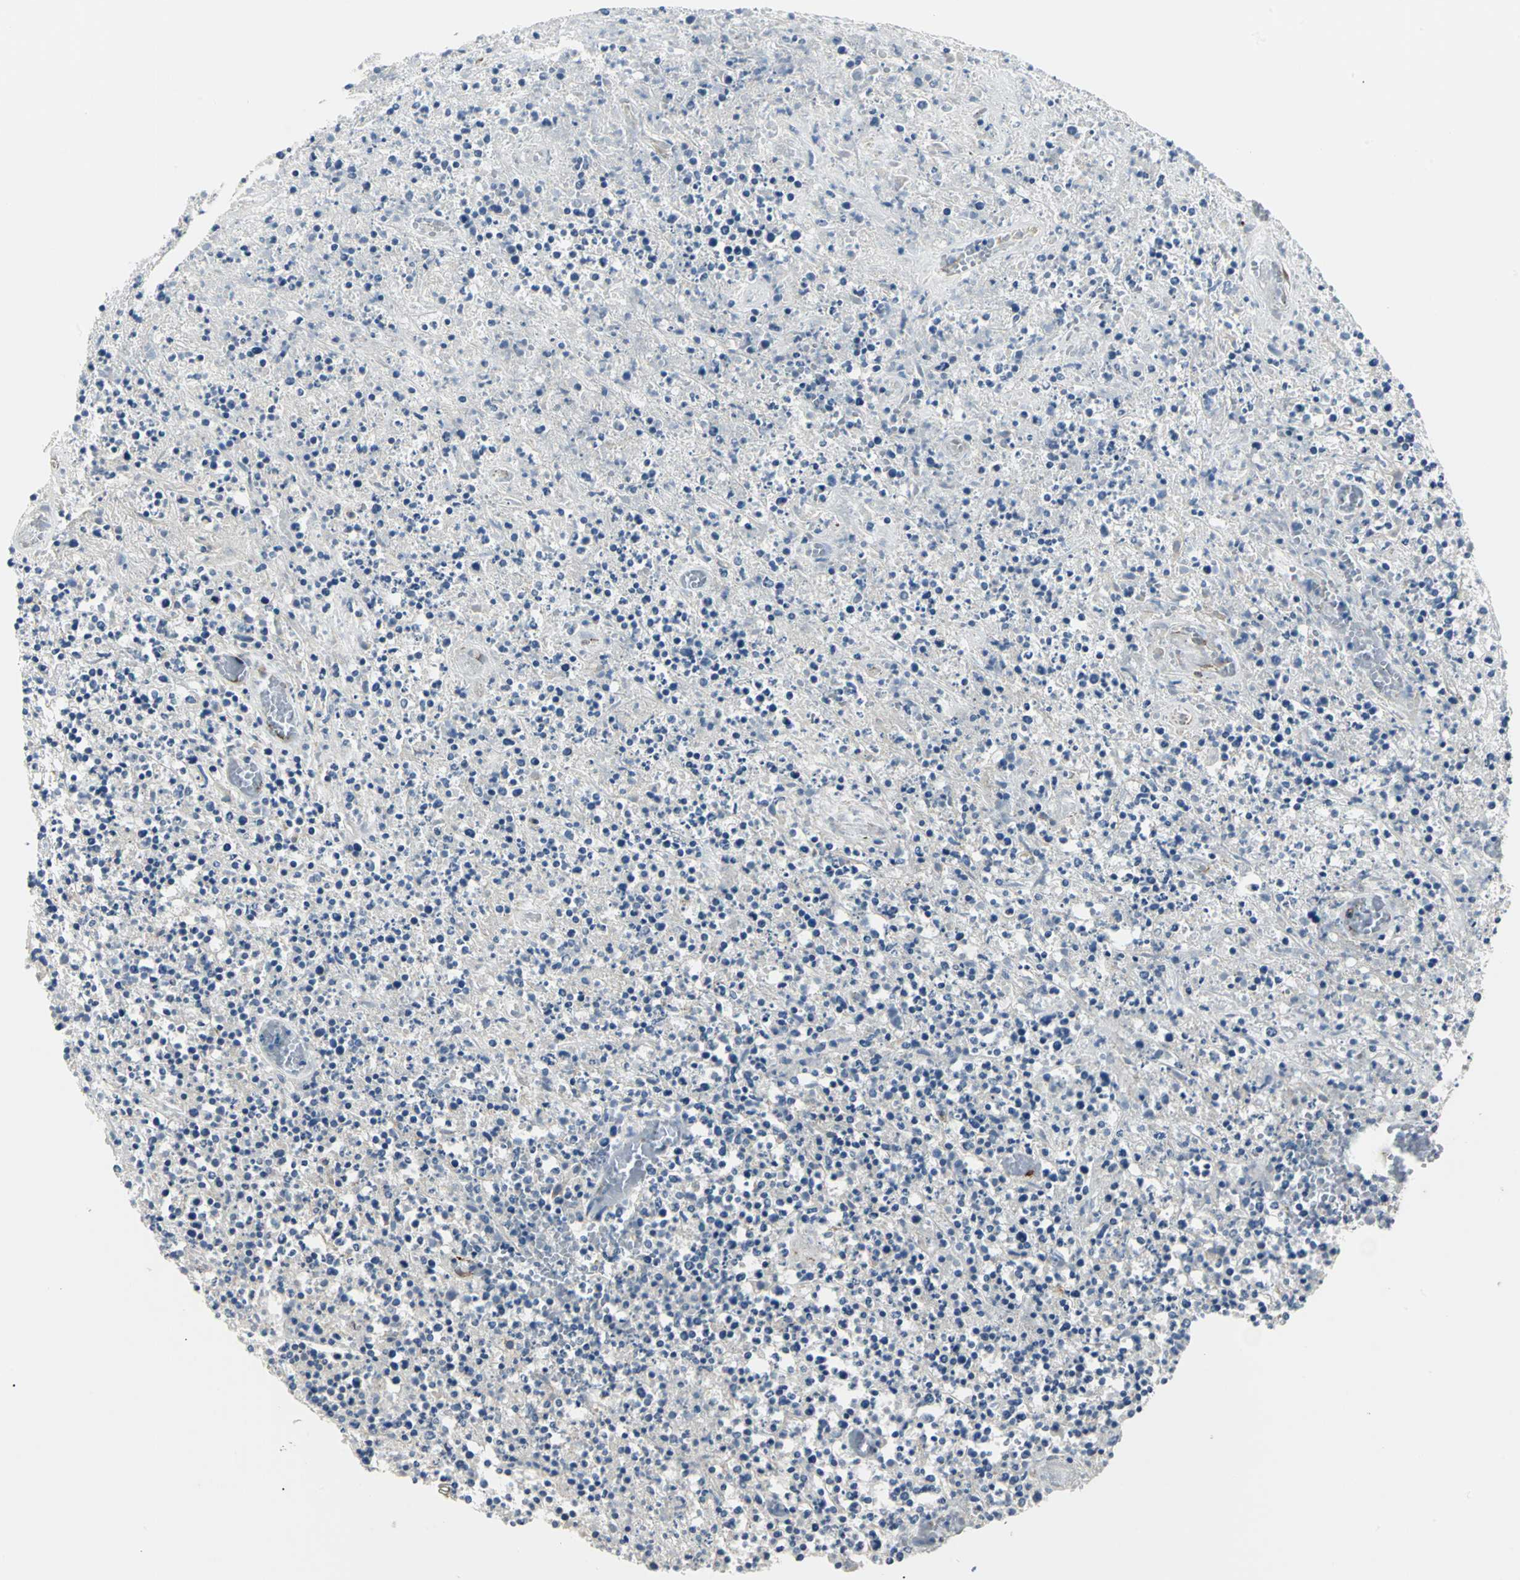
{"staining": {"intensity": "negative", "quantity": "none", "location": "none"}, "tissue": "lymphoma", "cell_type": "Tumor cells", "image_type": "cancer", "snomed": [{"axis": "morphology", "description": "Malignant lymphoma, non-Hodgkin's type, High grade"}, {"axis": "topography", "description": "Lymph node"}], "caption": "Immunohistochemical staining of lymphoma displays no significant staining in tumor cells.", "gene": "B3GNT2", "patient": {"sex": "female", "age": 84}}